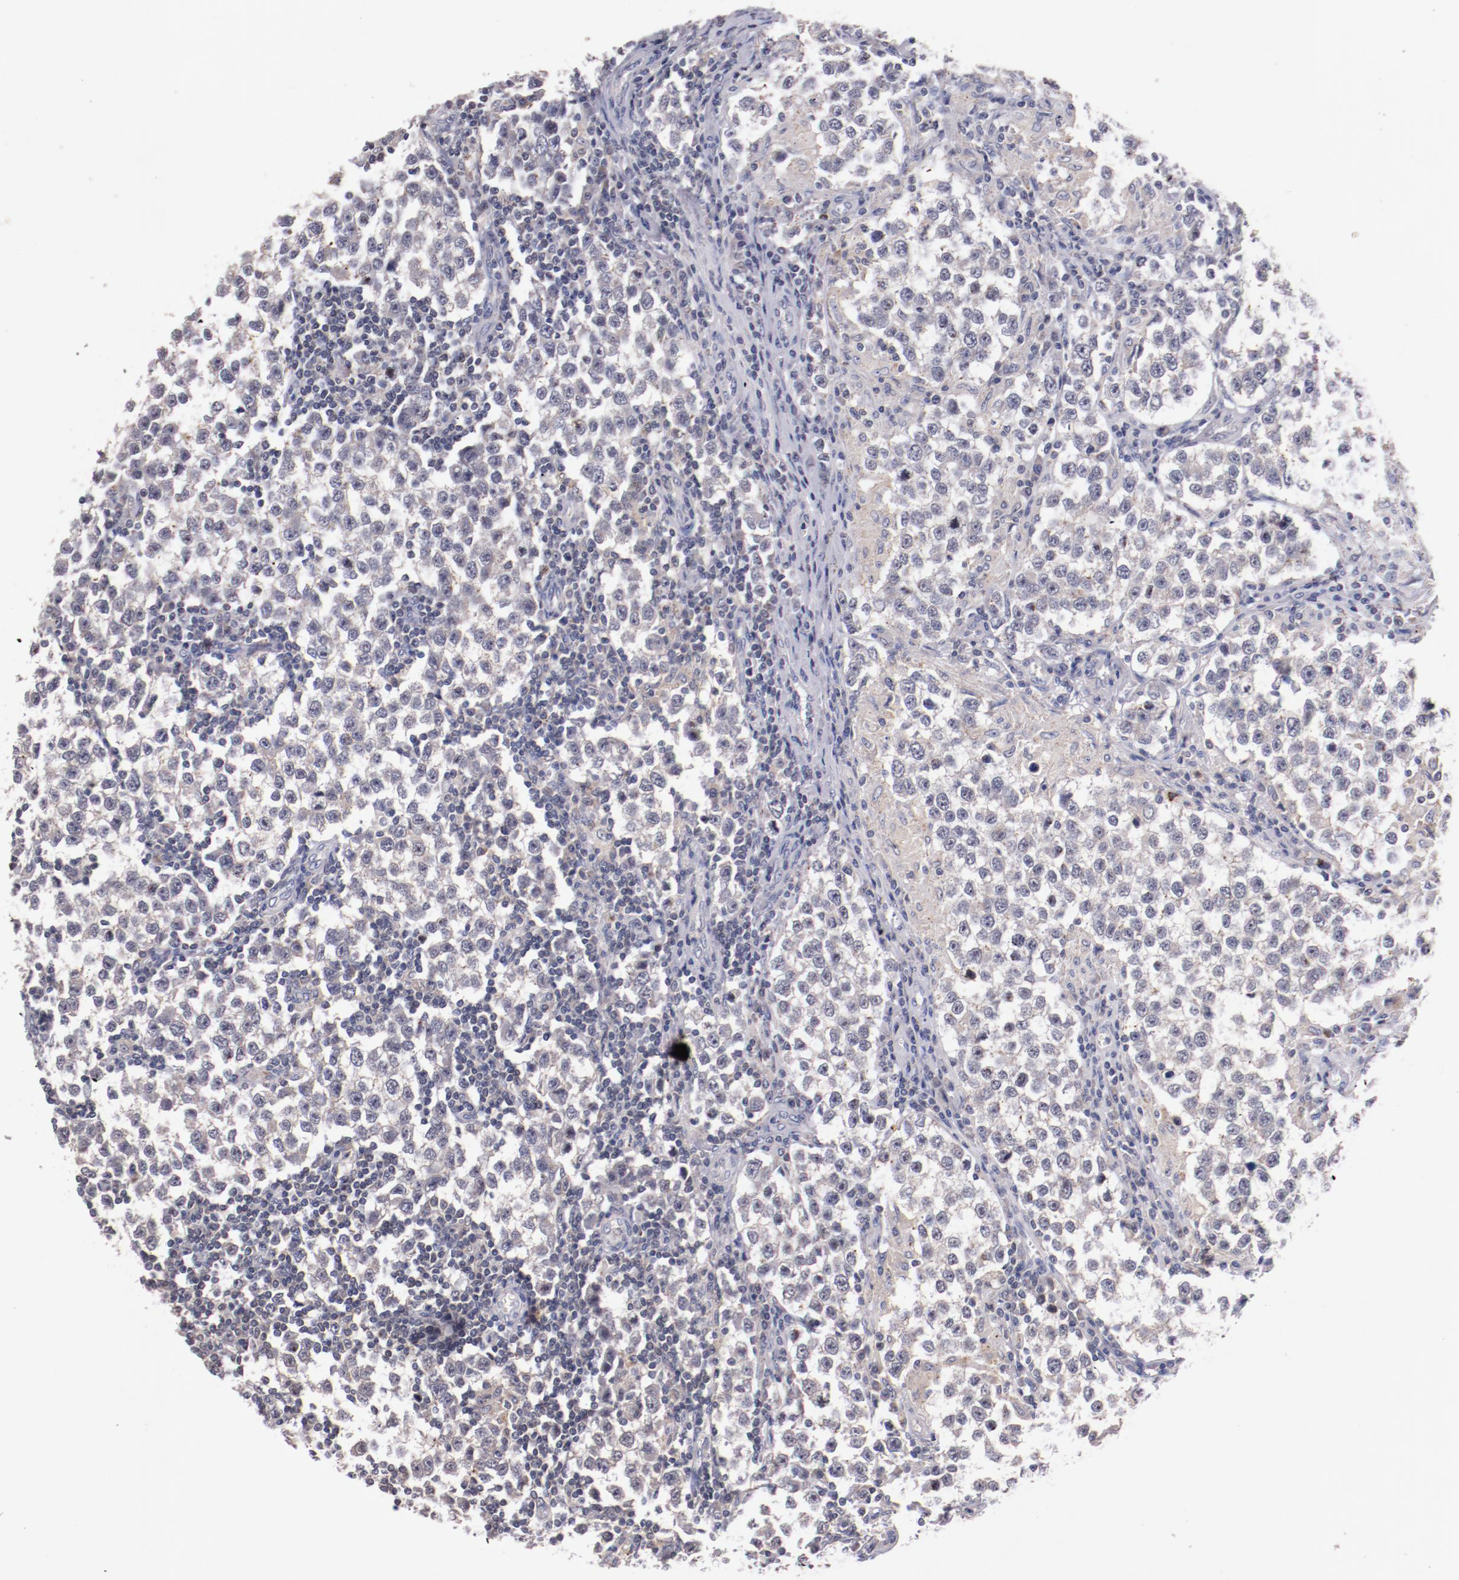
{"staining": {"intensity": "negative", "quantity": "none", "location": "none"}, "tissue": "testis cancer", "cell_type": "Tumor cells", "image_type": "cancer", "snomed": [{"axis": "morphology", "description": "Seminoma, NOS"}, {"axis": "topography", "description": "Testis"}], "caption": "Tumor cells are negative for protein expression in human seminoma (testis).", "gene": "SYP", "patient": {"sex": "male", "age": 36}}